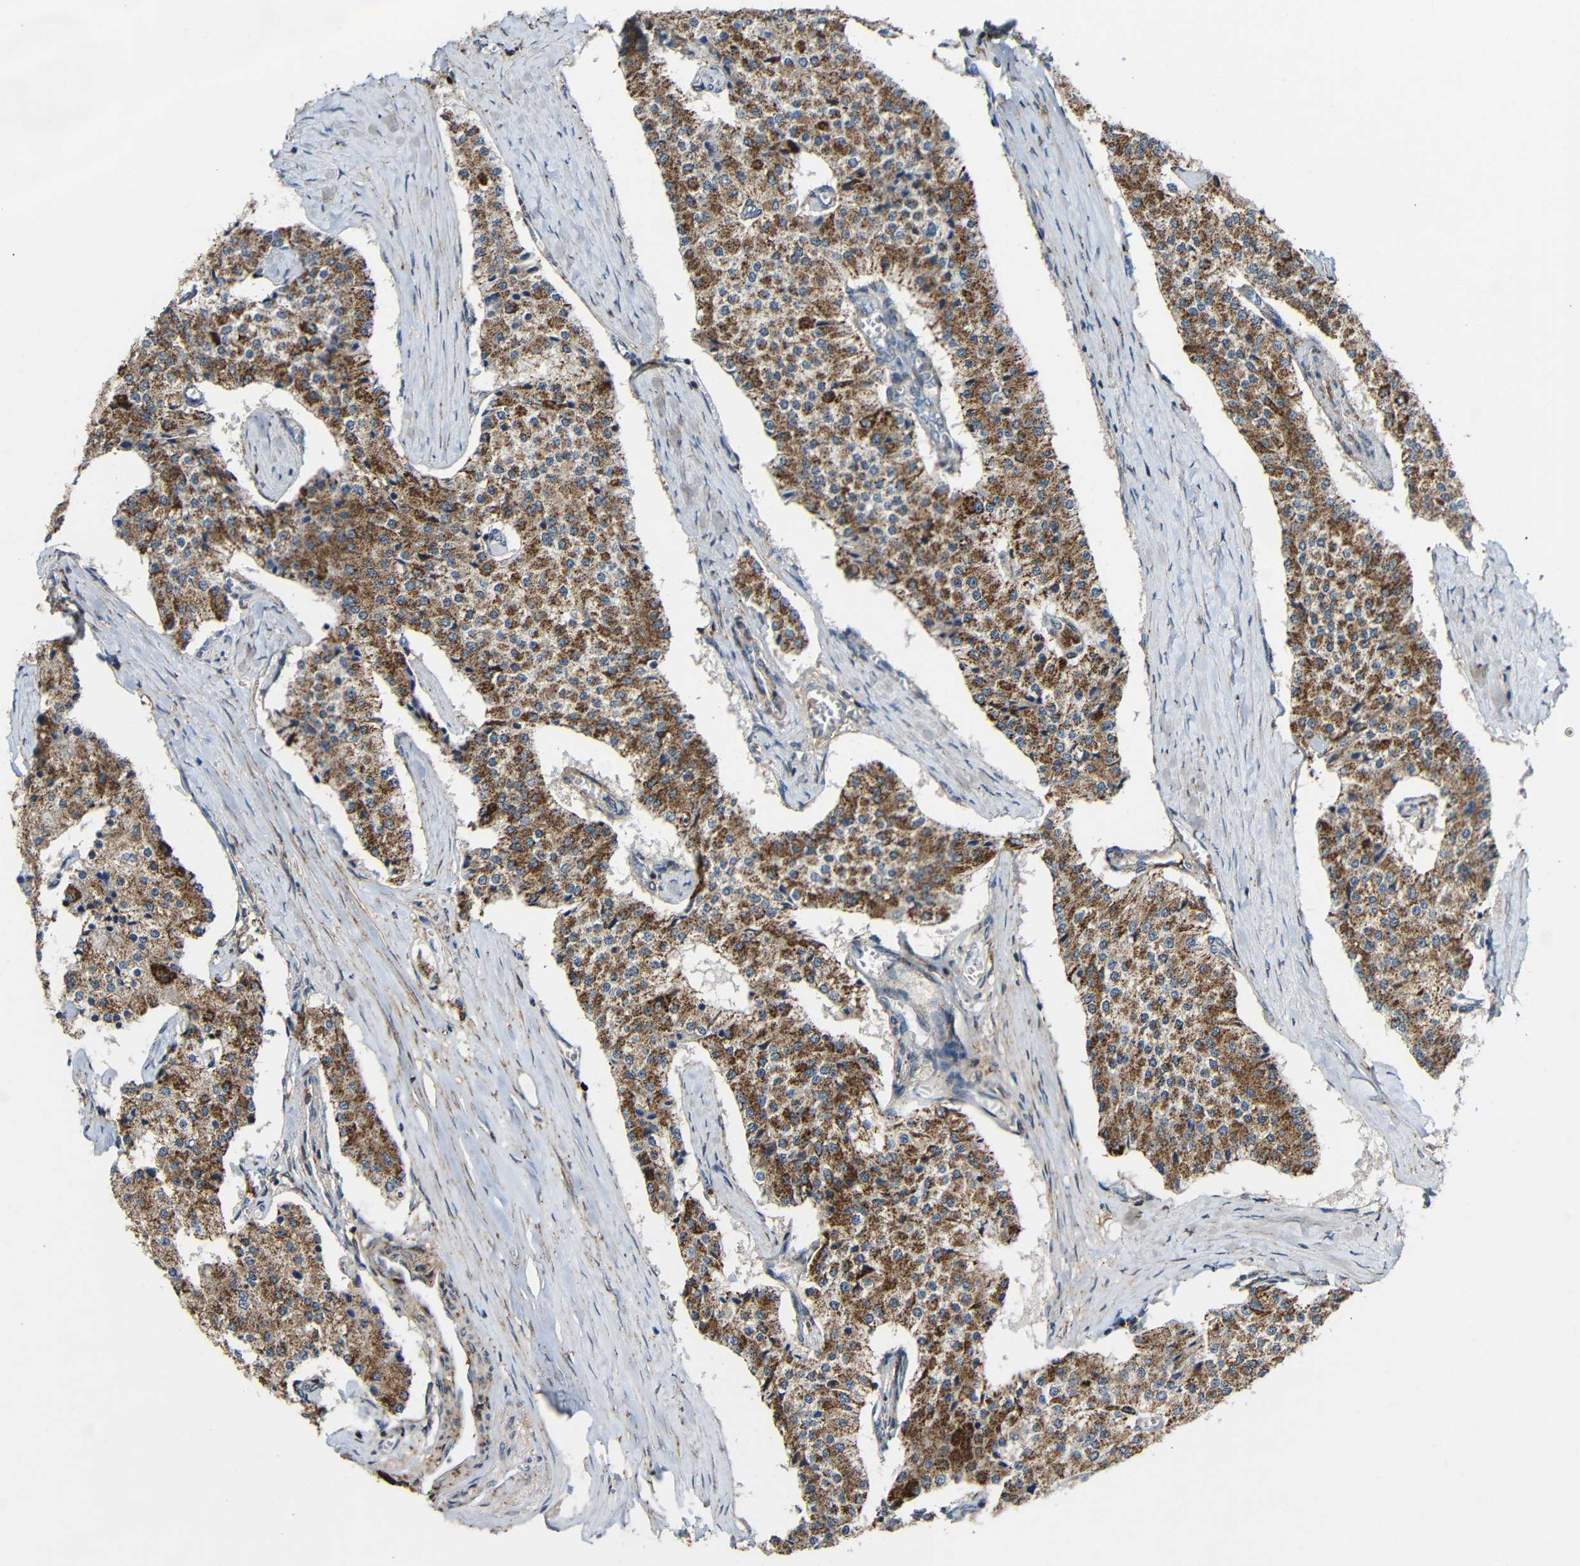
{"staining": {"intensity": "moderate", "quantity": ">75%", "location": "cytoplasmic/membranous"}, "tissue": "carcinoid", "cell_type": "Tumor cells", "image_type": "cancer", "snomed": [{"axis": "morphology", "description": "Carcinoid, malignant, NOS"}, {"axis": "topography", "description": "Colon"}], "caption": "Carcinoid stained with IHC reveals moderate cytoplasmic/membranous positivity in about >75% of tumor cells.", "gene": "C1GALT1", "patient": {"sex": "female", "age": 52}}